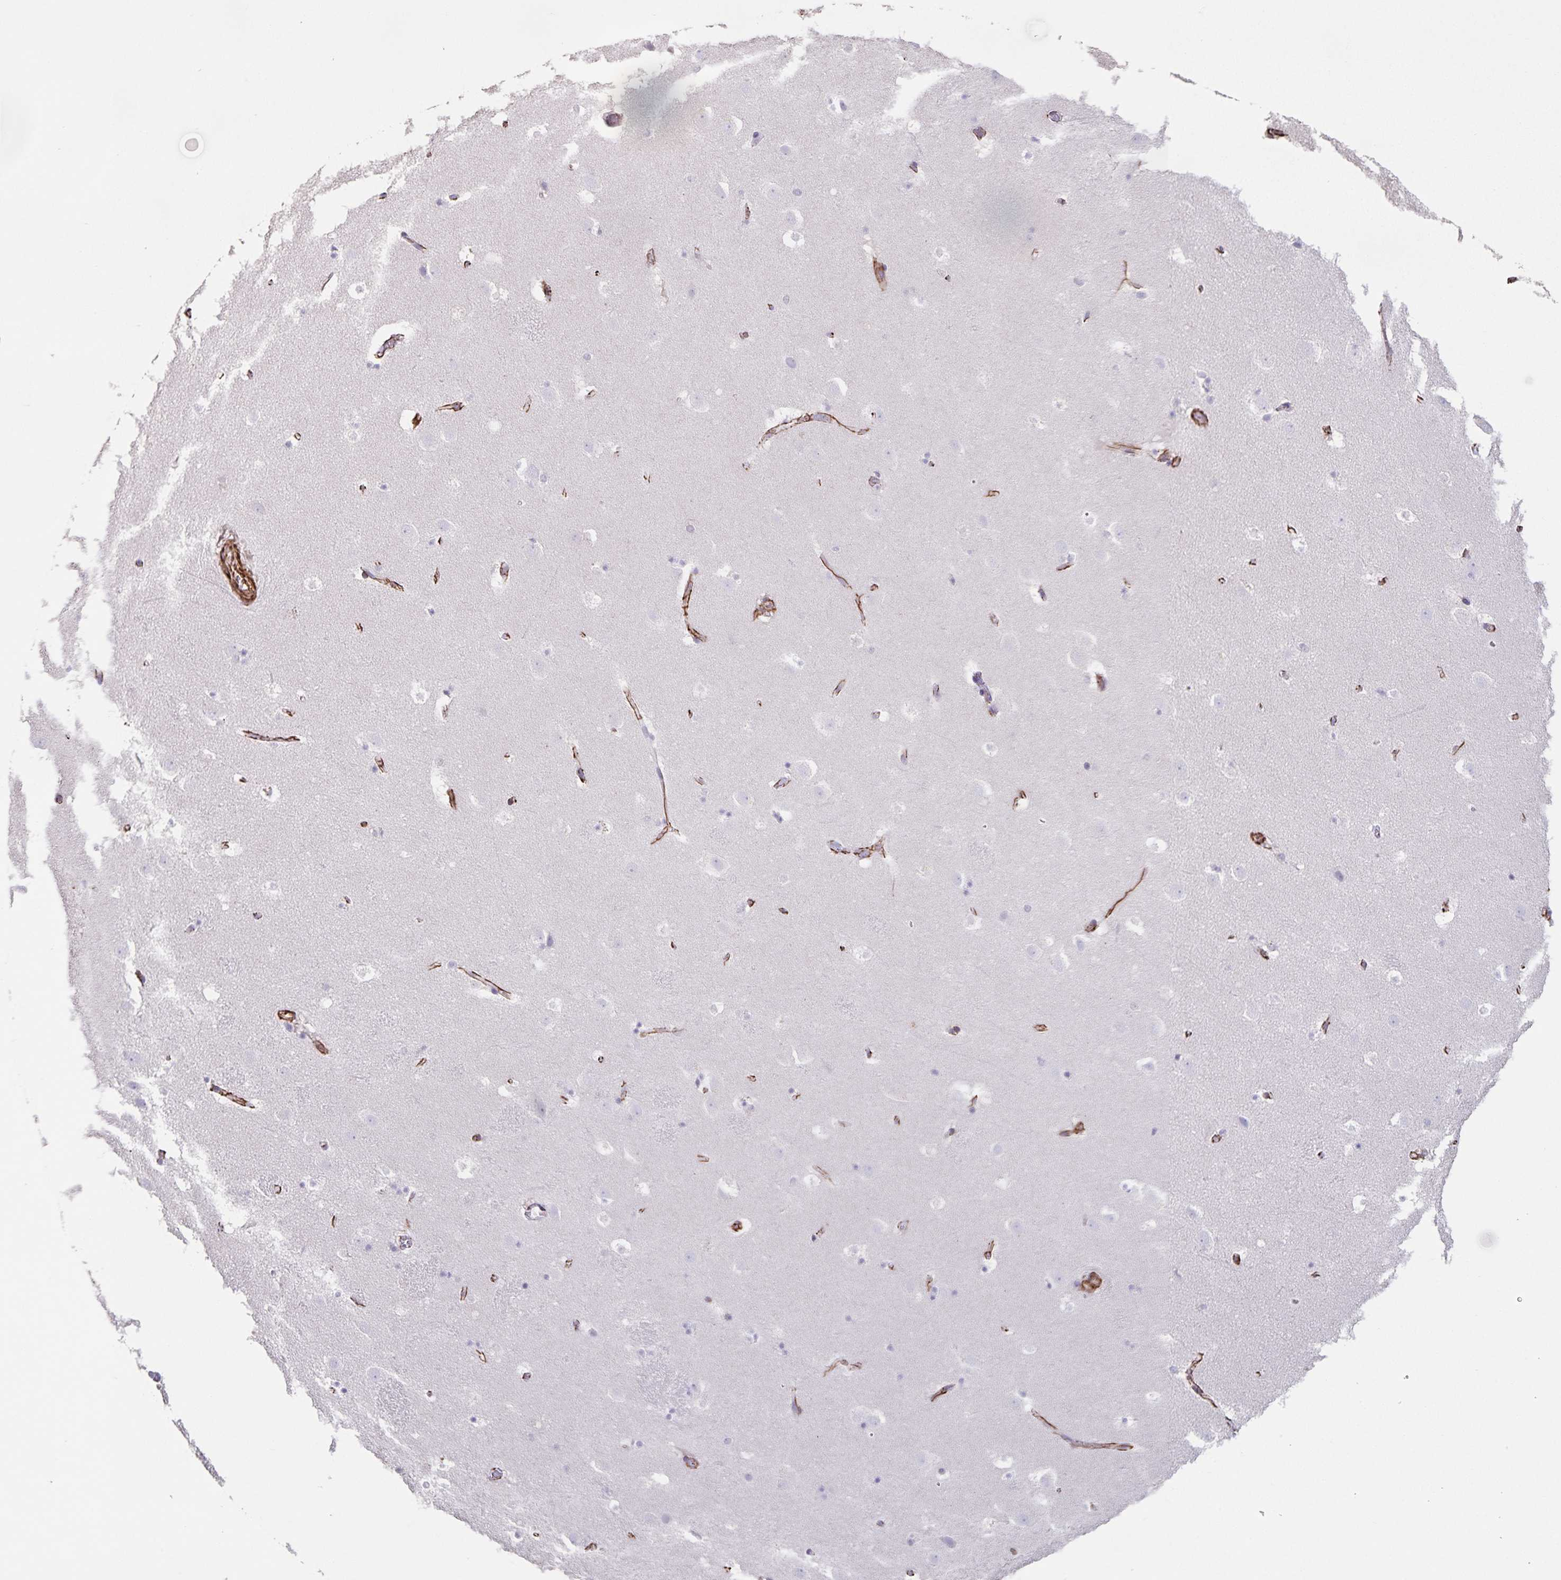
{"staining": {"intensity": "negative", "quantity": "none", "location": "none"}, "tissue": "caudate", "cell_type": "Glial cells", "image_type": "normal", "snomed": [{"axis": "morphology", "description": "Normal tissue, NOS"}, {"axis": "topography", "description": "Lateral ventricle wall"}], "caption": "High power microscopy image of an immunohistochemistry (IHC) photomicrograph of normal caudate, revealing no significant staining in glial cells. (Brightfield microscopy of DAB immunohistochemistry at high magnification).", "gene": "SYNM", "patient": {"sex": "male", "age": 37}}